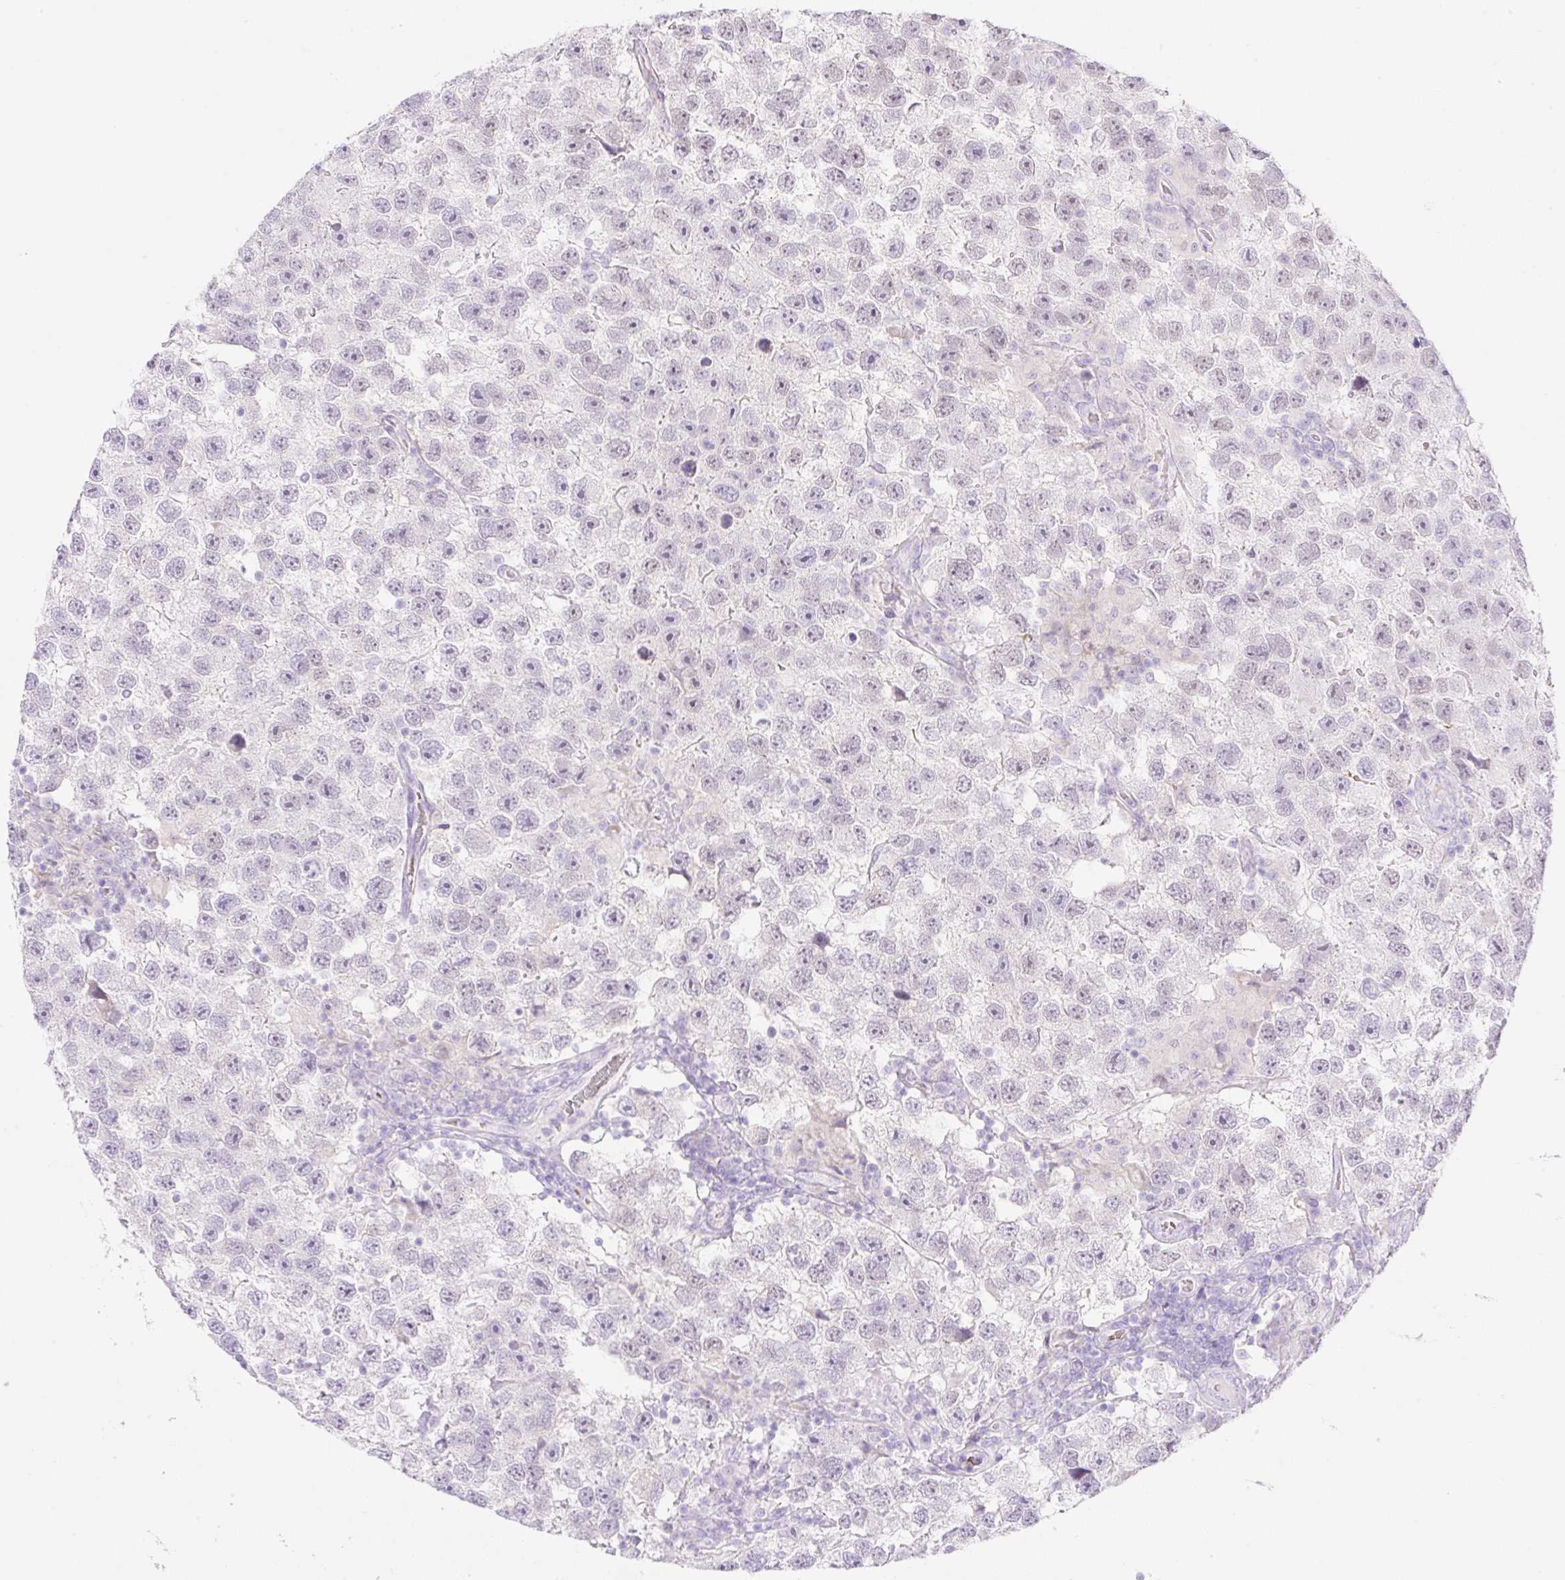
{"staining": {"intensity": "weak", "quantity": "<25%", "location": "nuclear"}, "tissue": "testis cancer", "cell_type": "Tumor cells", "image_type": "cancer", "snomed": [{"axis": "morphology", "description": "Seminoma, NOS"}, {"axis": "topography", "description": "Testis"}], "caption": "Immunohistochemistry (IHC) of human testis cancer exhibits no staining in tumor cells. The staining was performed using DAB (3,3'-diaminobenzidine) to visualize the protein expression in brown, while the nuclei were stained in blue with hematoxylin (Magnification: 20x).", "gene": "CDX1", "patient": {"sex": "male", "age": 26}}